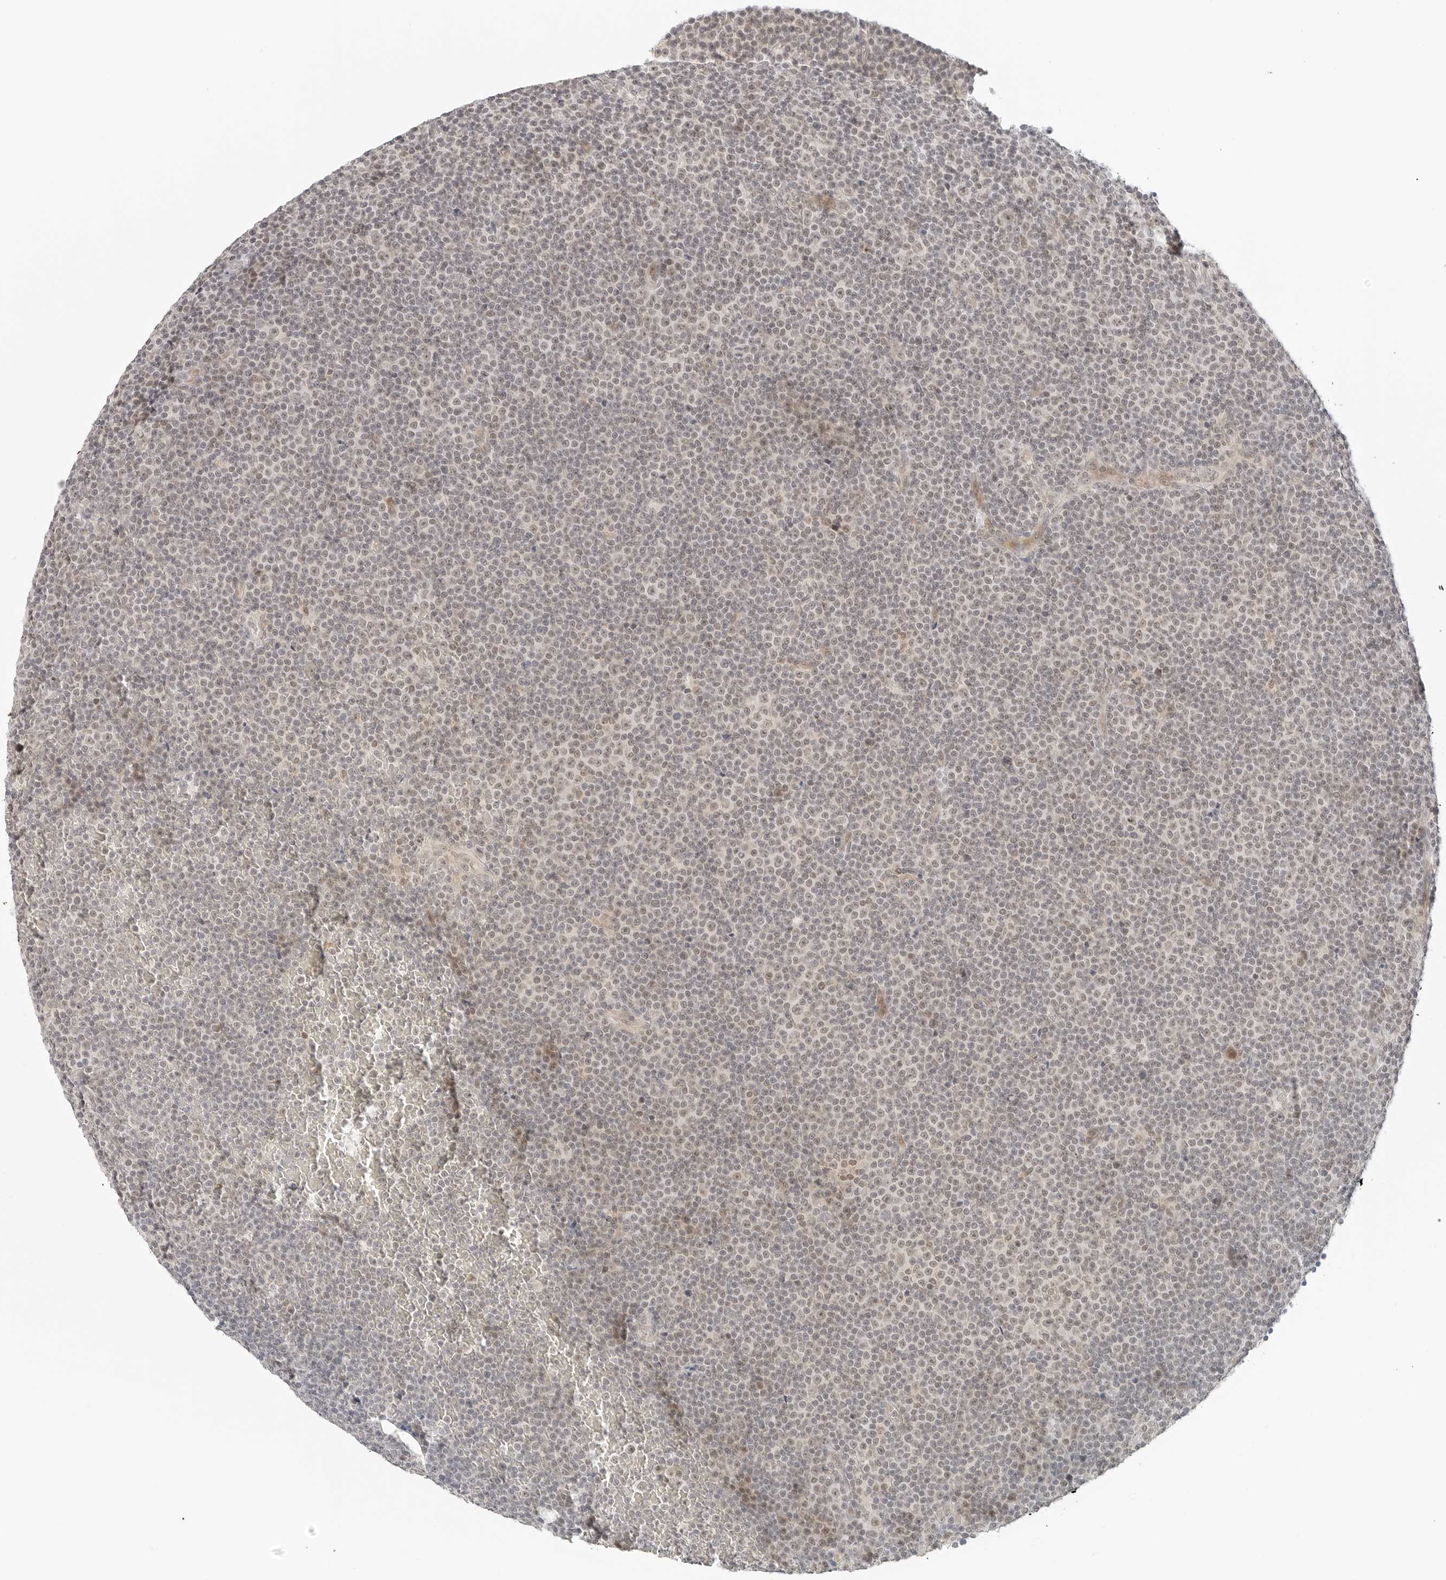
{"staining": {"intensity": "negative", "quantity": "none", "location": "none"}, "tissue": "lymphoma", "cell_type": "Tumor cells", "image_type": "cancer", "snomed": [{"axis": "morphology", "description": "Malignant lymphoma, non-Hodgkin's type, Low grade"}, {"axis": "topography", "description": "Lymph node"}], "caption": "DAB (3,3'-diaminobenzidine) immunohistochemical staining of low-grade malignant lymphoma, non-Hodgkin's type exhibits no significant positivity in tumor cells.", "gene": "NEO1", "patient": {"sex": "female", "age": 67}}